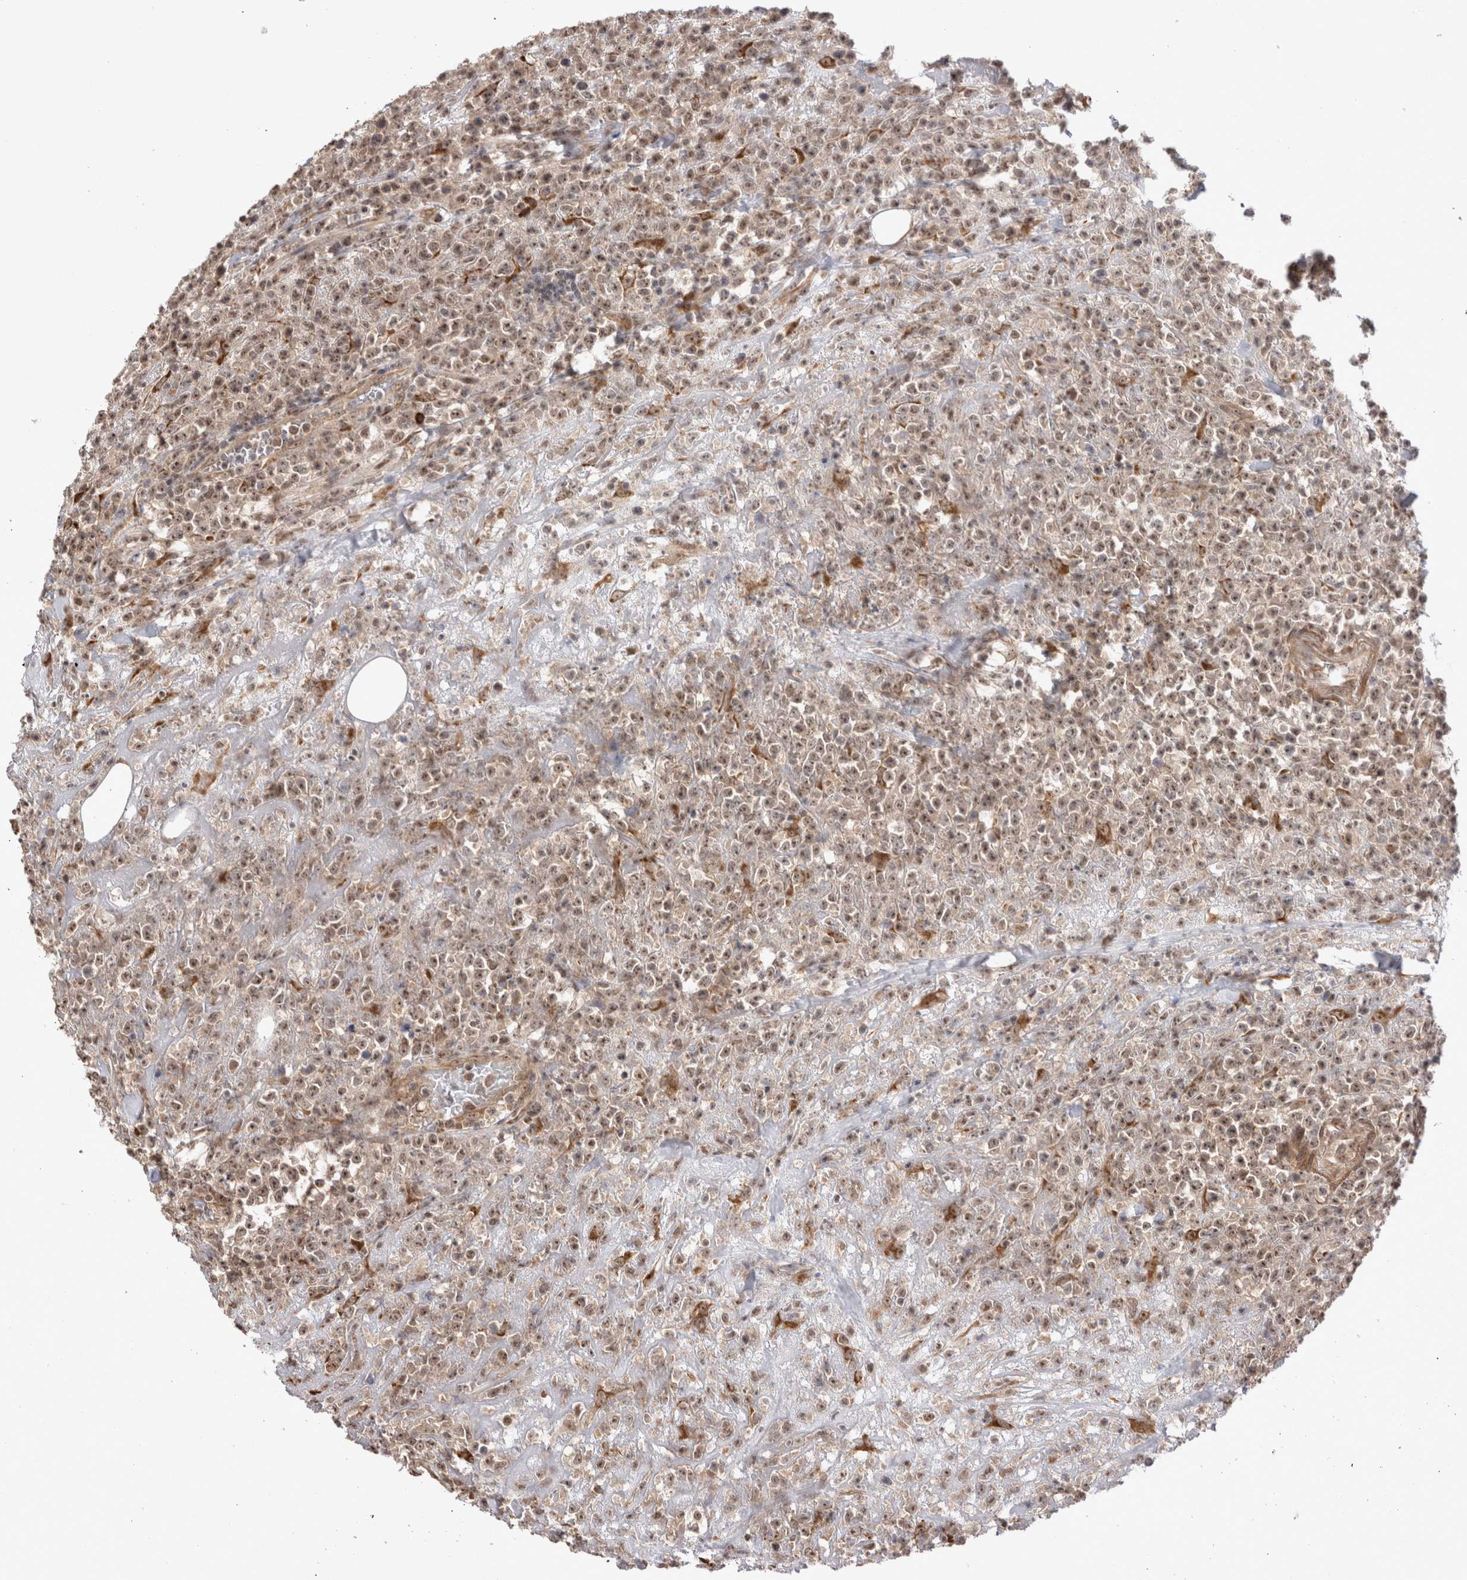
{"staining": {"intensity": "moderate", "quantity": ">75%", "location": "nuclear"}, "tissue": "lymphoma", "cell_type": "Tumor cells", "image_type": "cancer", "snomed": [{"axis": "morphology", "description": "Malignant lymphoma, non-Hodgkin's type, High grade"}, {"axis": "topography", "description": "Colon"}], "caption": "High-grade malignant lymphoma, non-Hodgkin's type stained for a protein (brown) displays moderate nuclear positive expression in approximately >75% of tumor cells.", "gene": "EXOSC4", "patient": {"sex": "female", "age": 53}}